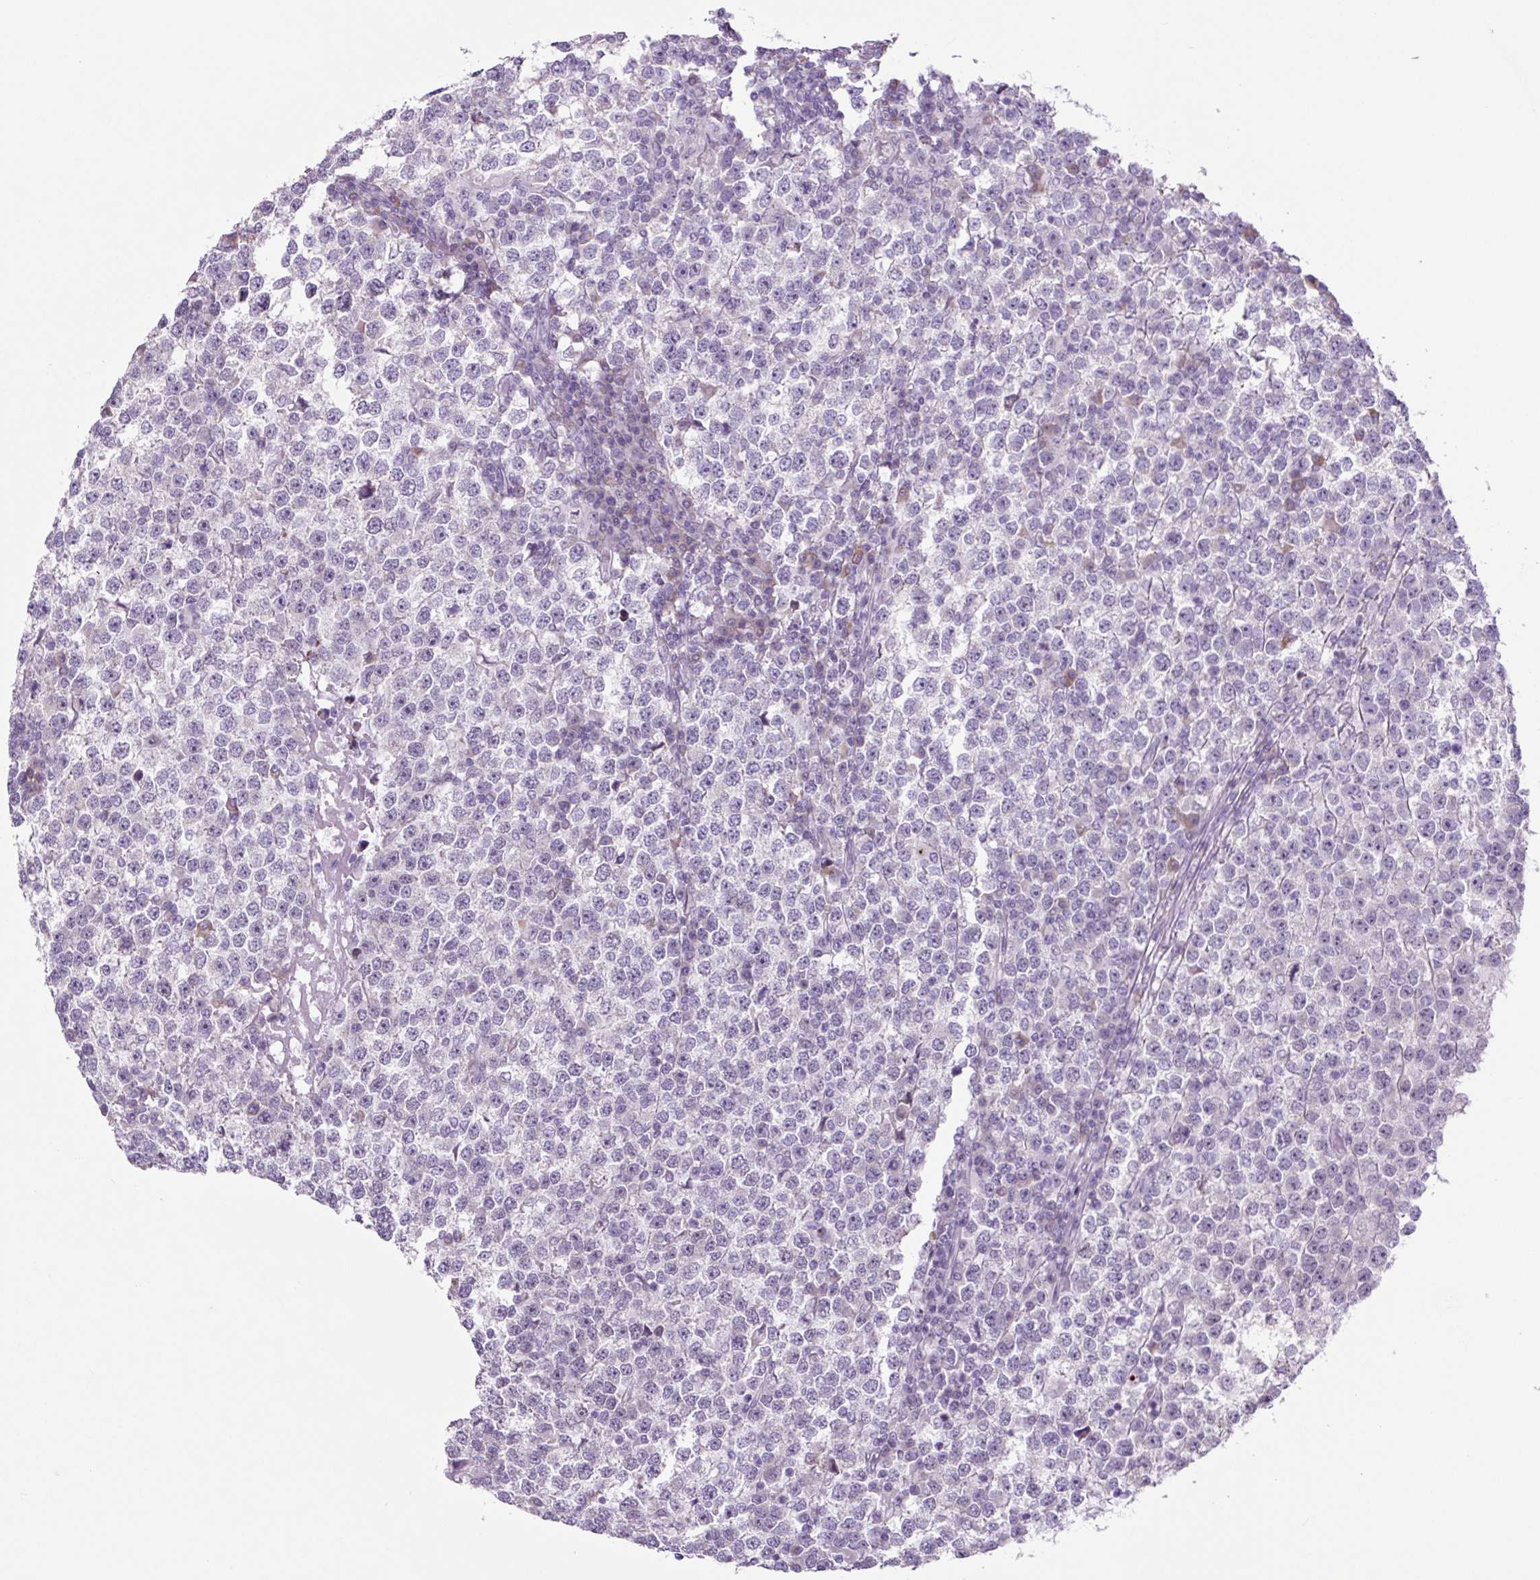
{"staining": {"intensity": "negative", "quantity": "none", "location": "none"}, "tissue": "testis cancer", "cell_type": "Tumor cells", "image_type": "cancer", "snomed": [{"axis": "morphology", "description": "Seminoma, NOS"}, {"axis": "topography", "description": "Testis"}], "caption": "IHC micrograph of testis cancer (seminoma) stained for a protein (brown), which shows no expression in tumor cells.", "gene": "RRS1", "patient": {"sex": "male", "age": 65}}